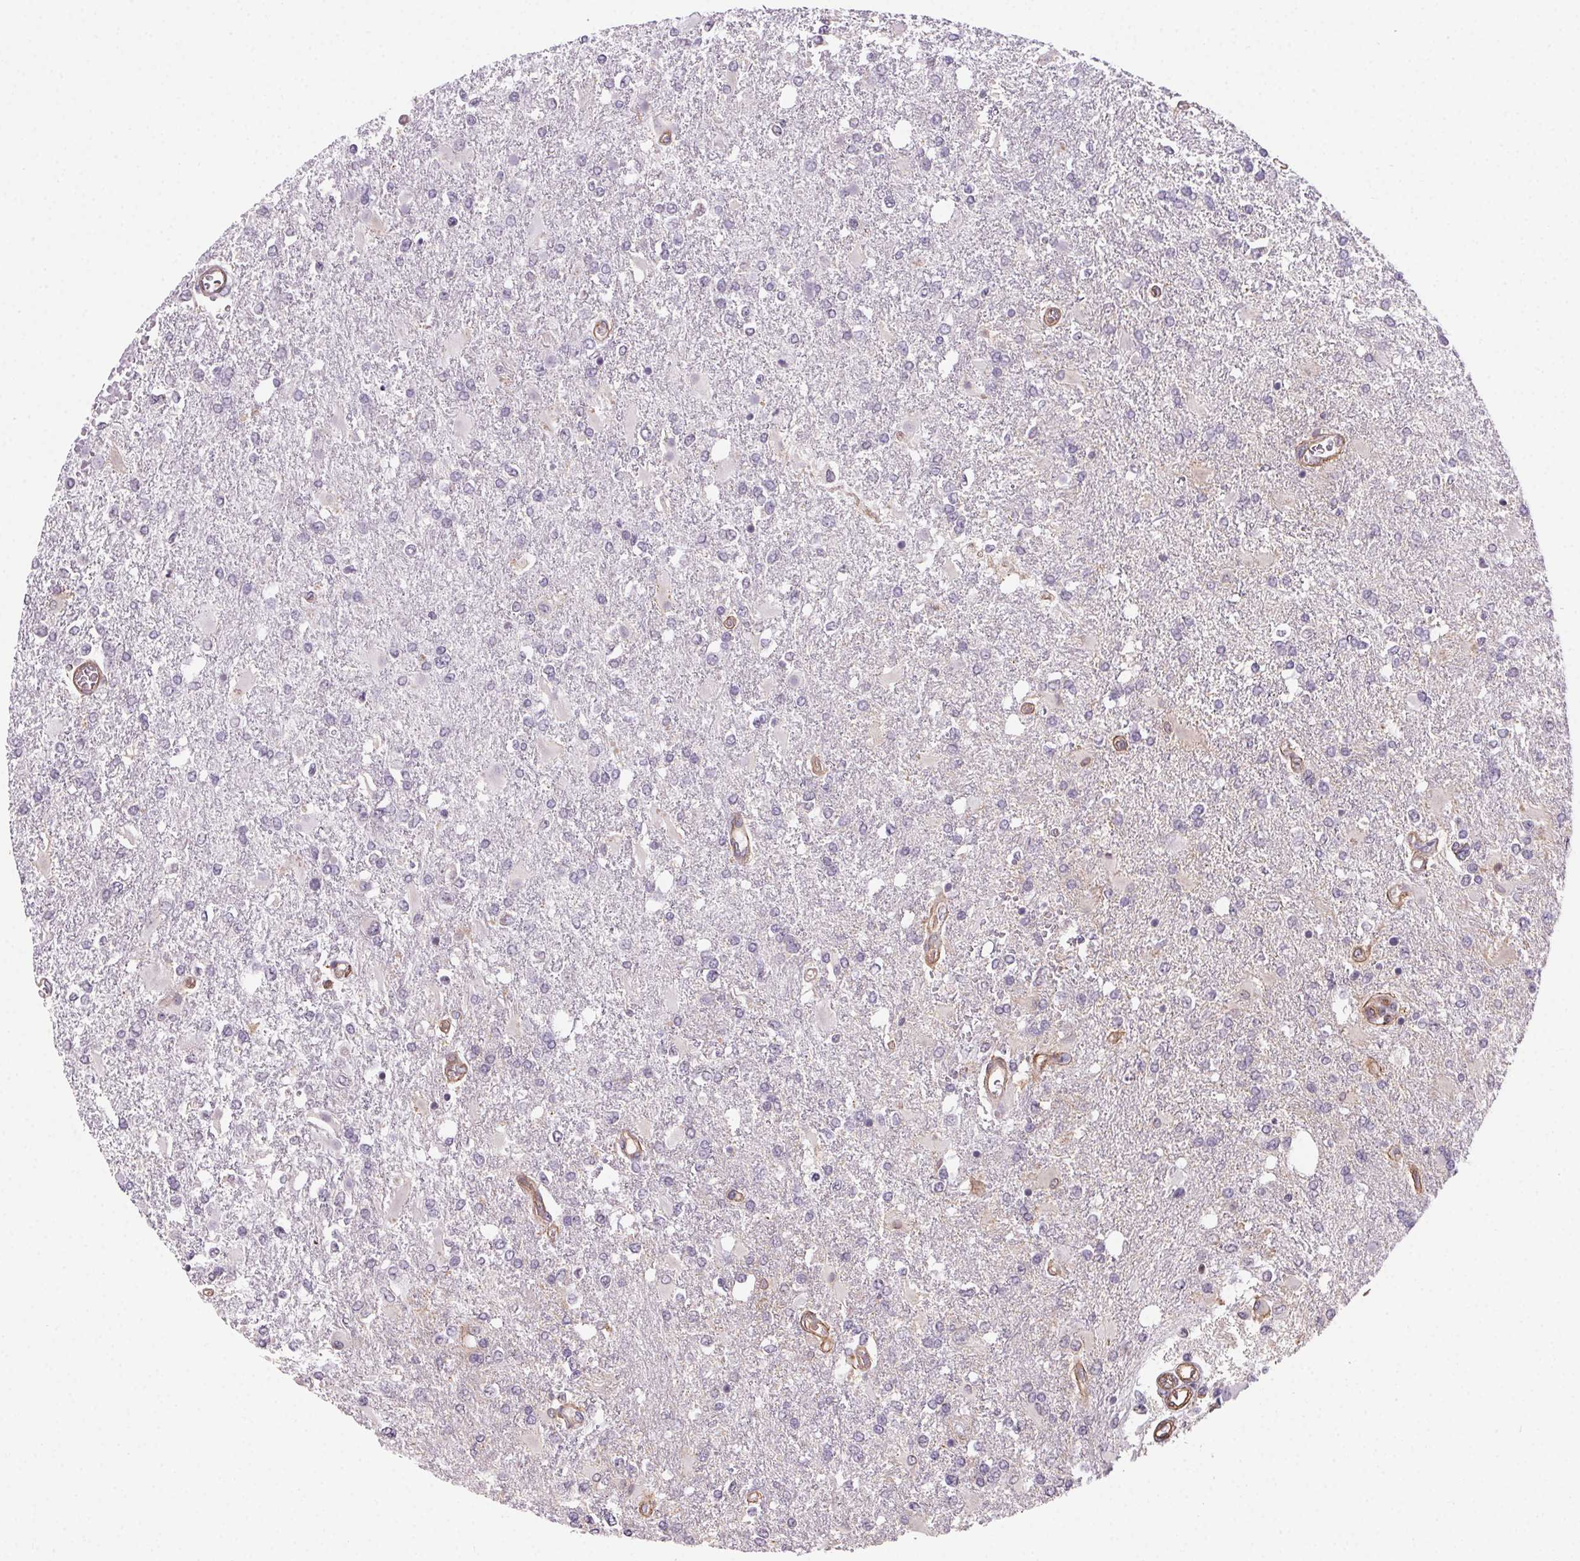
{"staining": {"intensity": "negative", "quantity": "none", "location": "none"}, "tissue": "glioma", "cell_type": "Tumor cells", "image_type": "cancer", "snomed": [{"axis": "morphology", "description": "Glioma, malignant, High grade"}, {"axis": "topography", "description": "Cerebral cortex"}], "caption": "The IHC micrograph has no significant staining in tumor cells of glioma tissue. (DAB (3,3'-diaminobenzidine) immunohistochemistry (IHC), high magnification).", "gene": "PLA2G4F", "patient": {"sex": "male", "age": 79}}